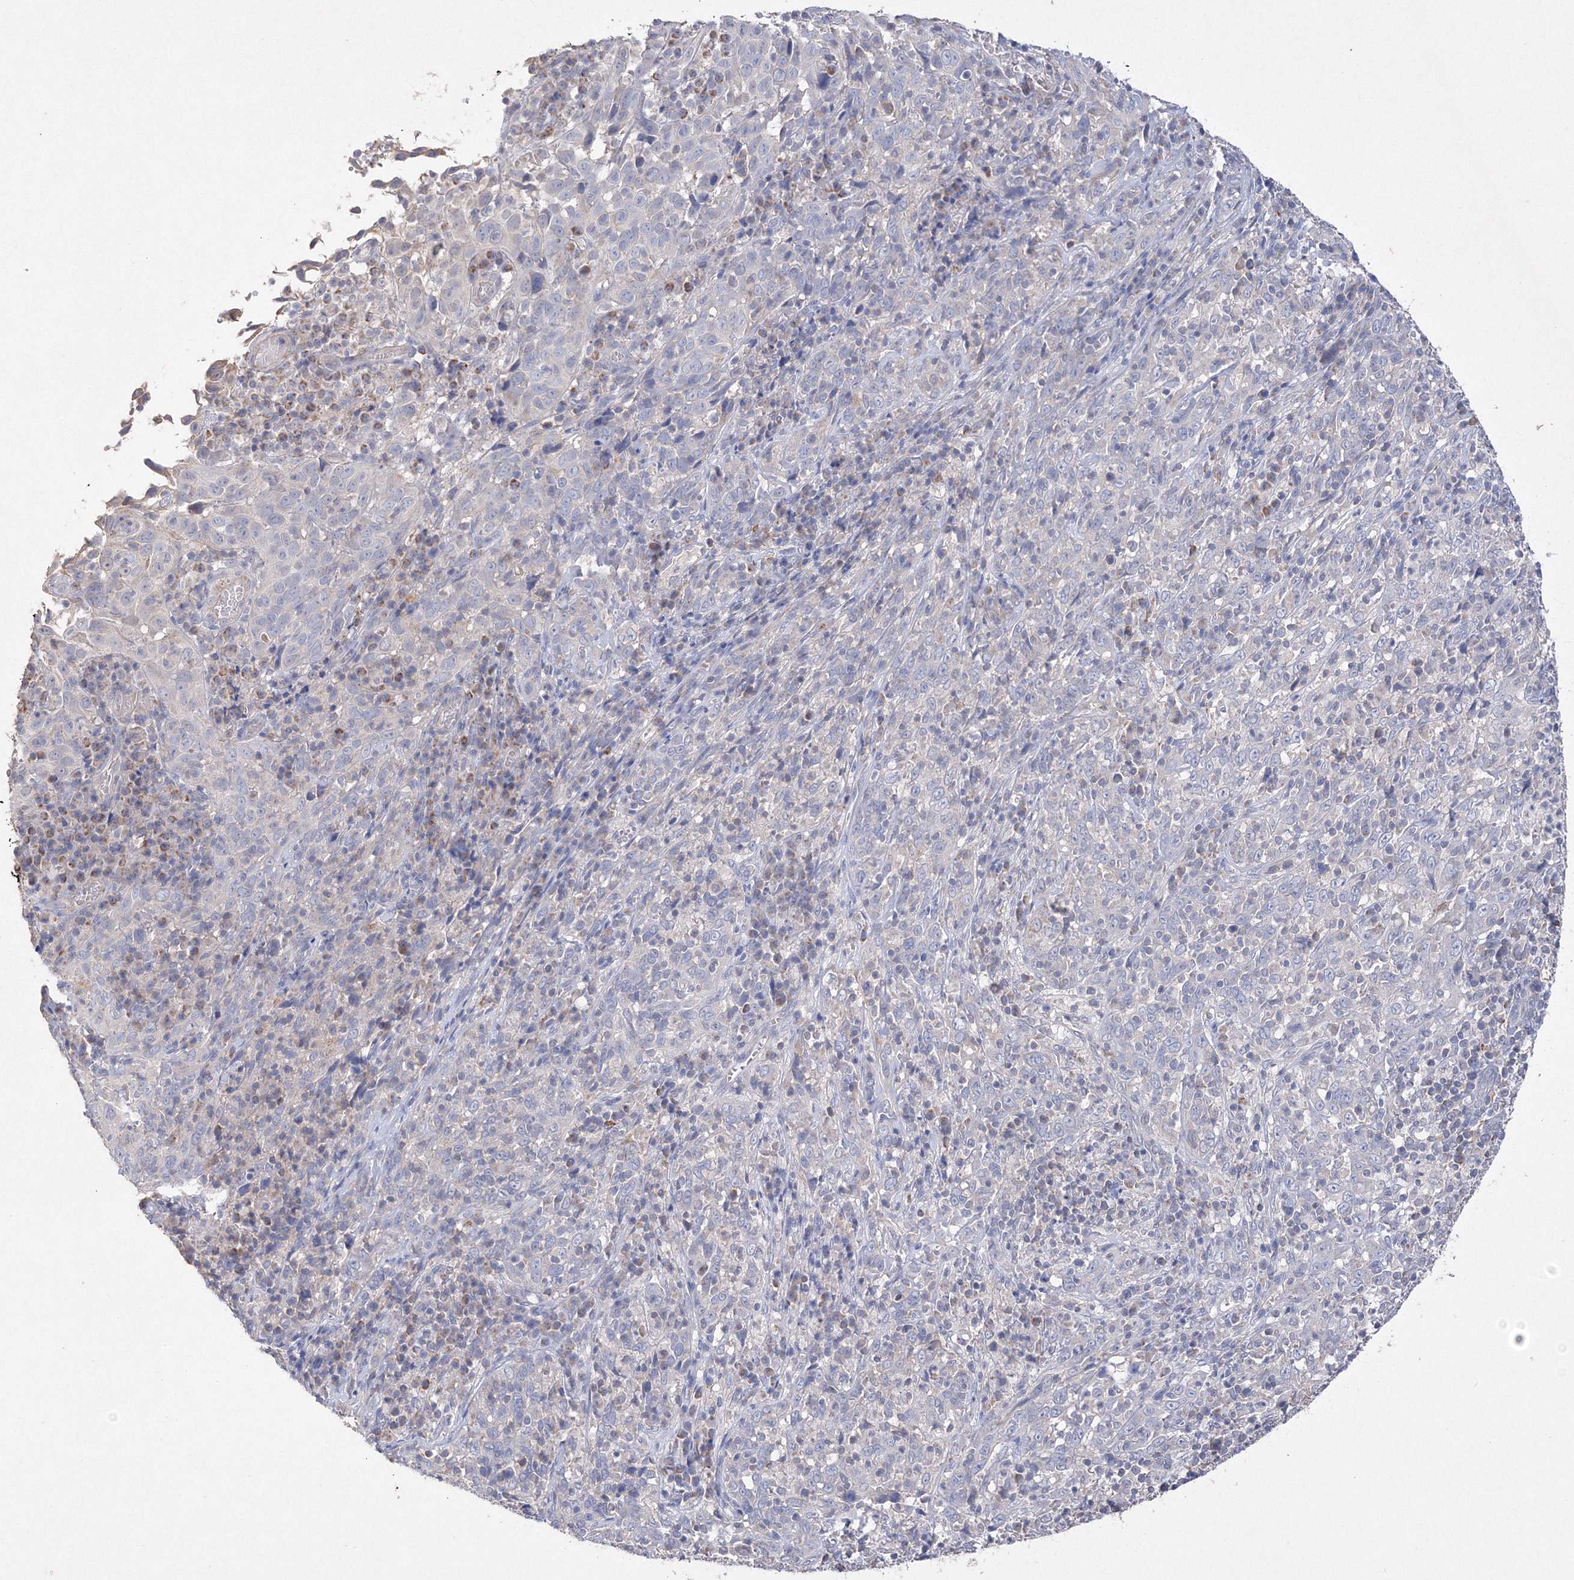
{"staining": {"intensity": "negative", "quantity": "none", "location": "none"}, "tissue": "cervical cancer", "cell_type": "Tumor cells", "image_type": "cancer", "snomed": [{"axis": "morphology", "description": "Squamous cell carcinoma, NOS"}, {"axis": "topography", "description": "Cervix"}], "caption": "Image shows no protein expression in tumor cells of cervical cancer (squamous cell carcinoma) tissue. (Brightfield microscopy of DAB (3,3'-diaminobenzidine) immunohistochemistry at high magnification).", "gene": "GLS", "patient": {"sex": "female", "age": 46}}